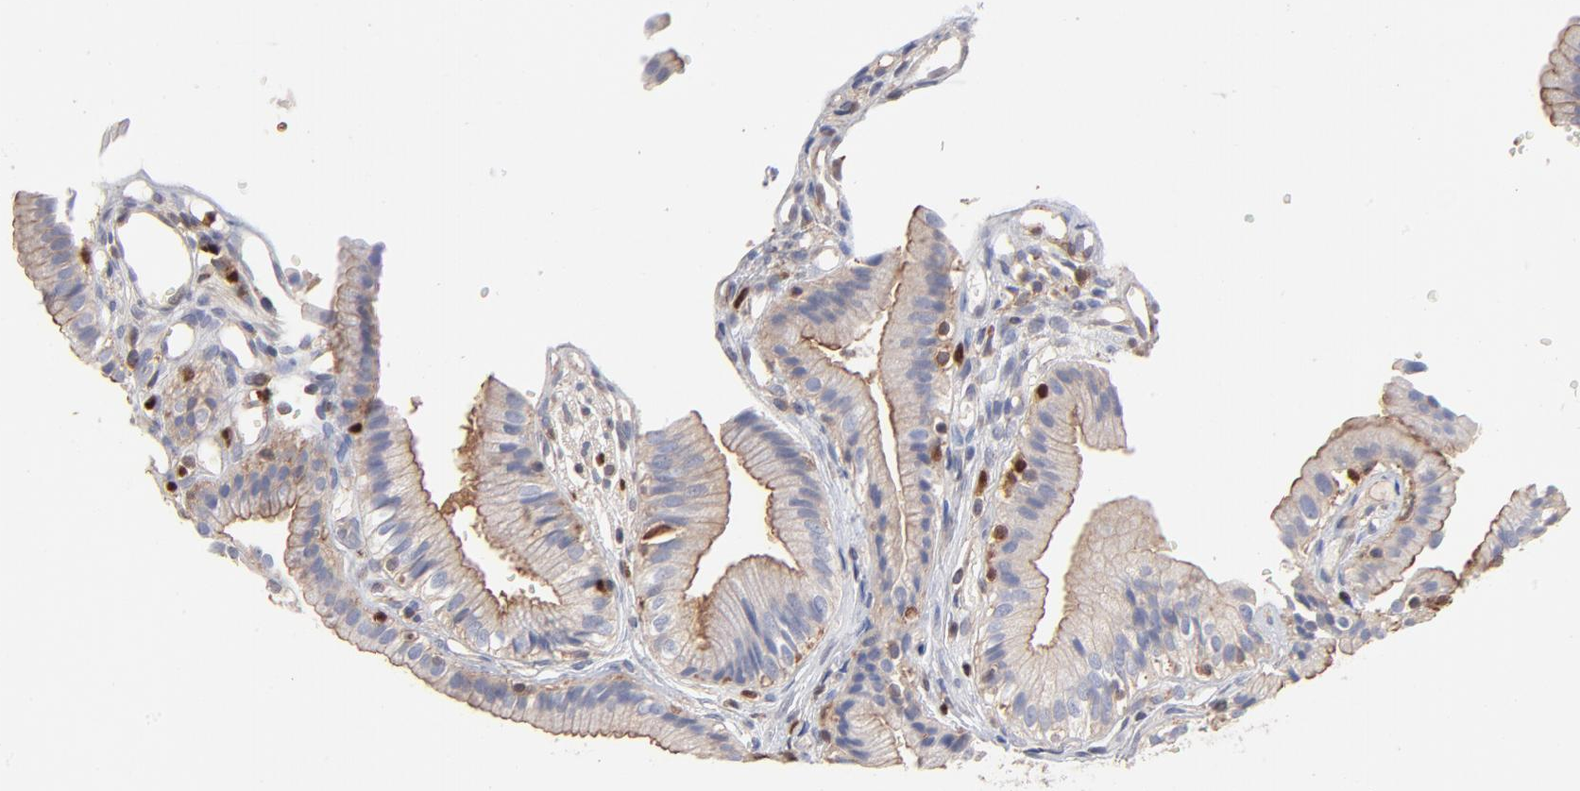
{"staining": {"intensity": "negative", "quantity": "none", "location": "none"}, "tissue": "gallbladder", "cell_type": "Glandular cells", "image_type": "normal", "snomed": [{"axis": "morphology", "description": "Normal tissue, NOS"}, {"axis": "topography", "description": "Gallbladder"}], "caption": "Immunohistochemistry (IHC) of benign human gallbladder demonstrates no positivity in glandular cells.", "gene": "ARHGEF6", "patient": {"sex": "male", "age": 65}}